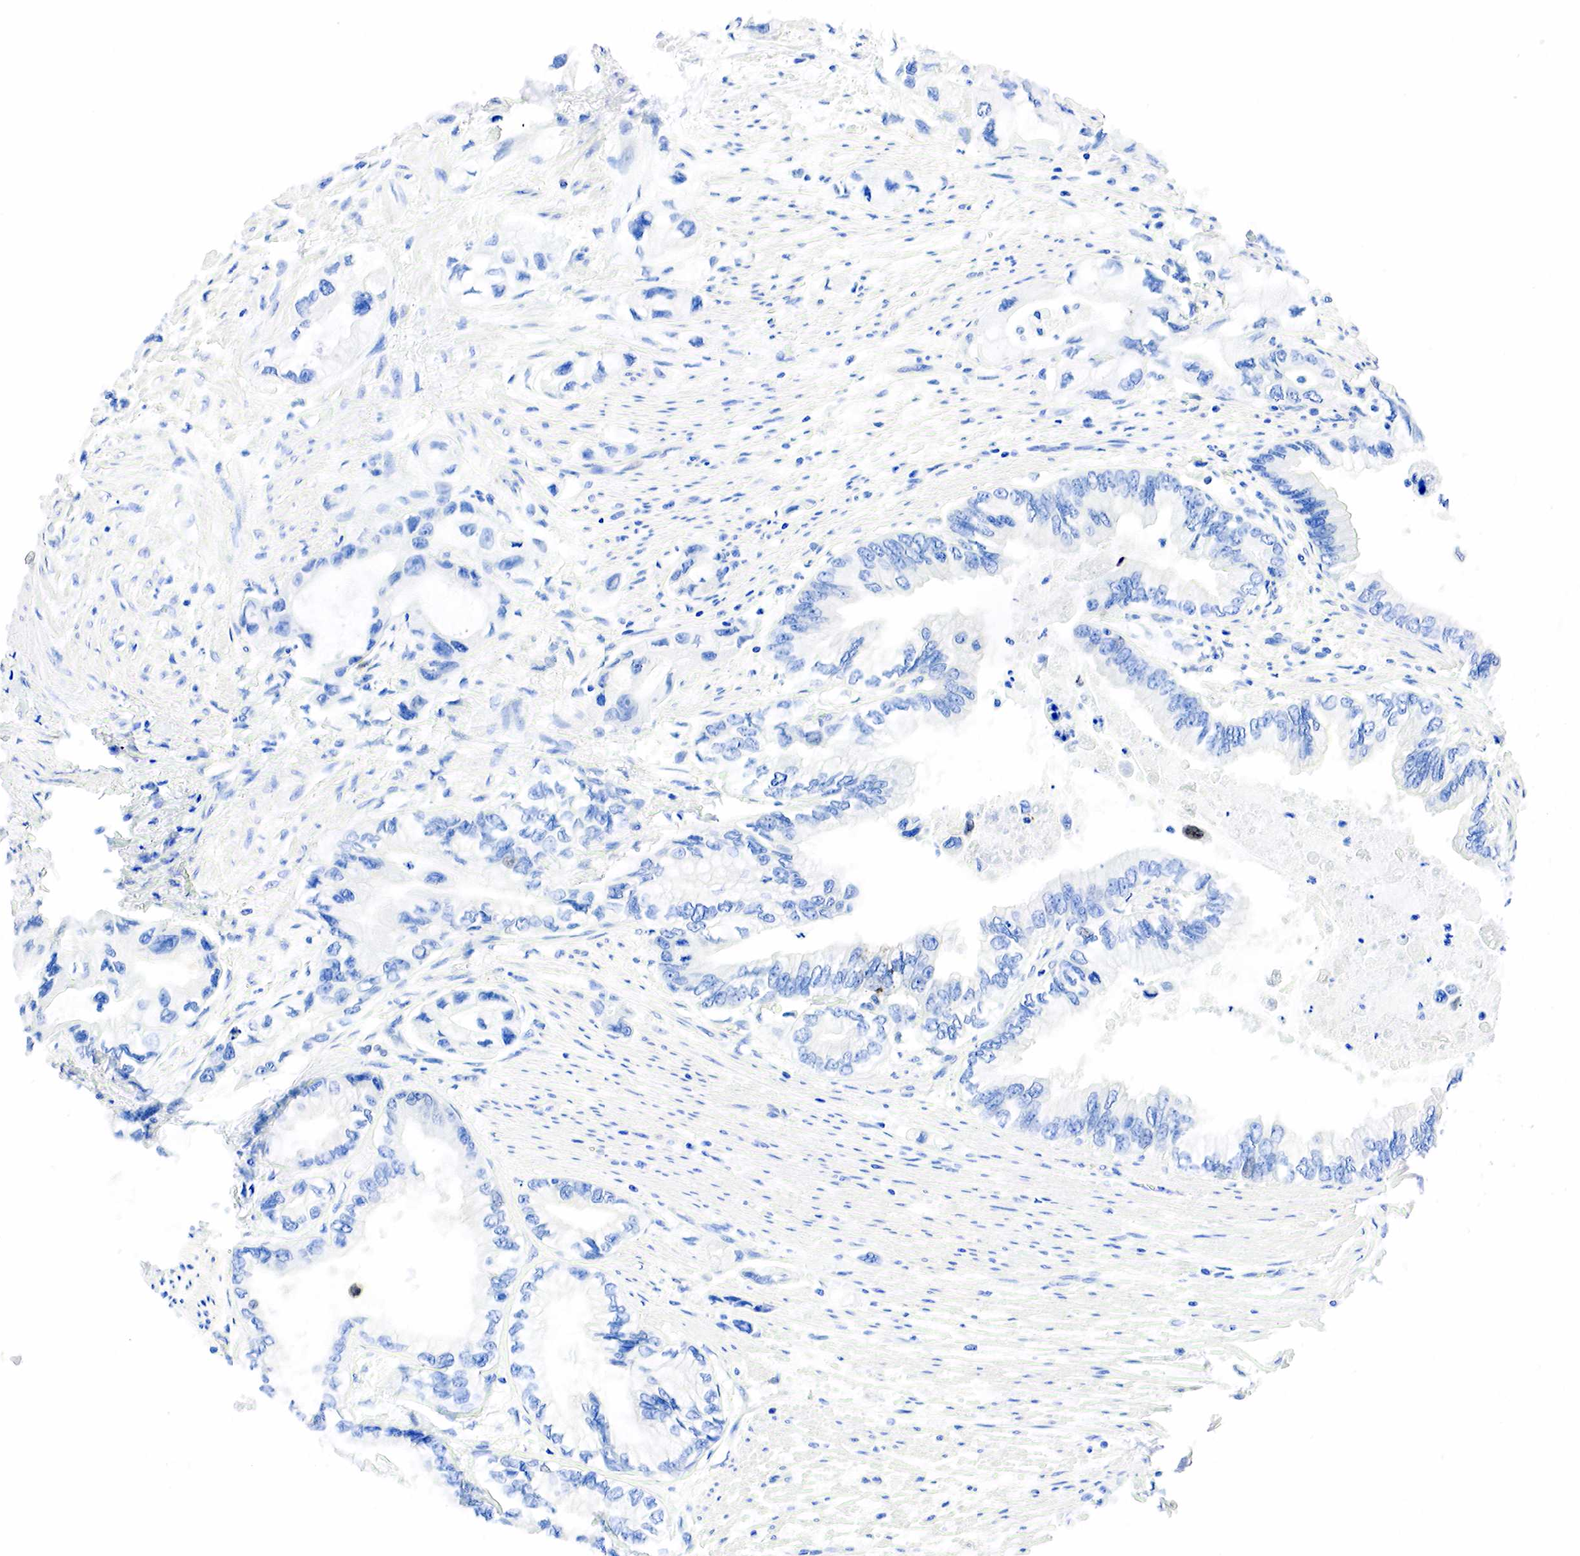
{"staining": {"intensity": "negative", "quantity": "none", "location": "none"}, "tissue": "pancreatic cancer", "cell_type": "Tumor cells", "image_type": "cancer", "snomed": [{"axis": "morphology", "description": "Adenocarcinoma, NOS"}, {"axis": "topography", "description": "Pancreas"}, {"axis": "topography", "description": "Stomach, upper"}], "caption": "Photomicrograph shows no significant protein positivity in tumor cells of pancreatic adenocarcinoma. (DAB (3,3'-diaminobenzidine) immunohistochemistry (IHC), high magnification).", "gene": "PGR", "patient": {"sex": "male", "age": 77}}